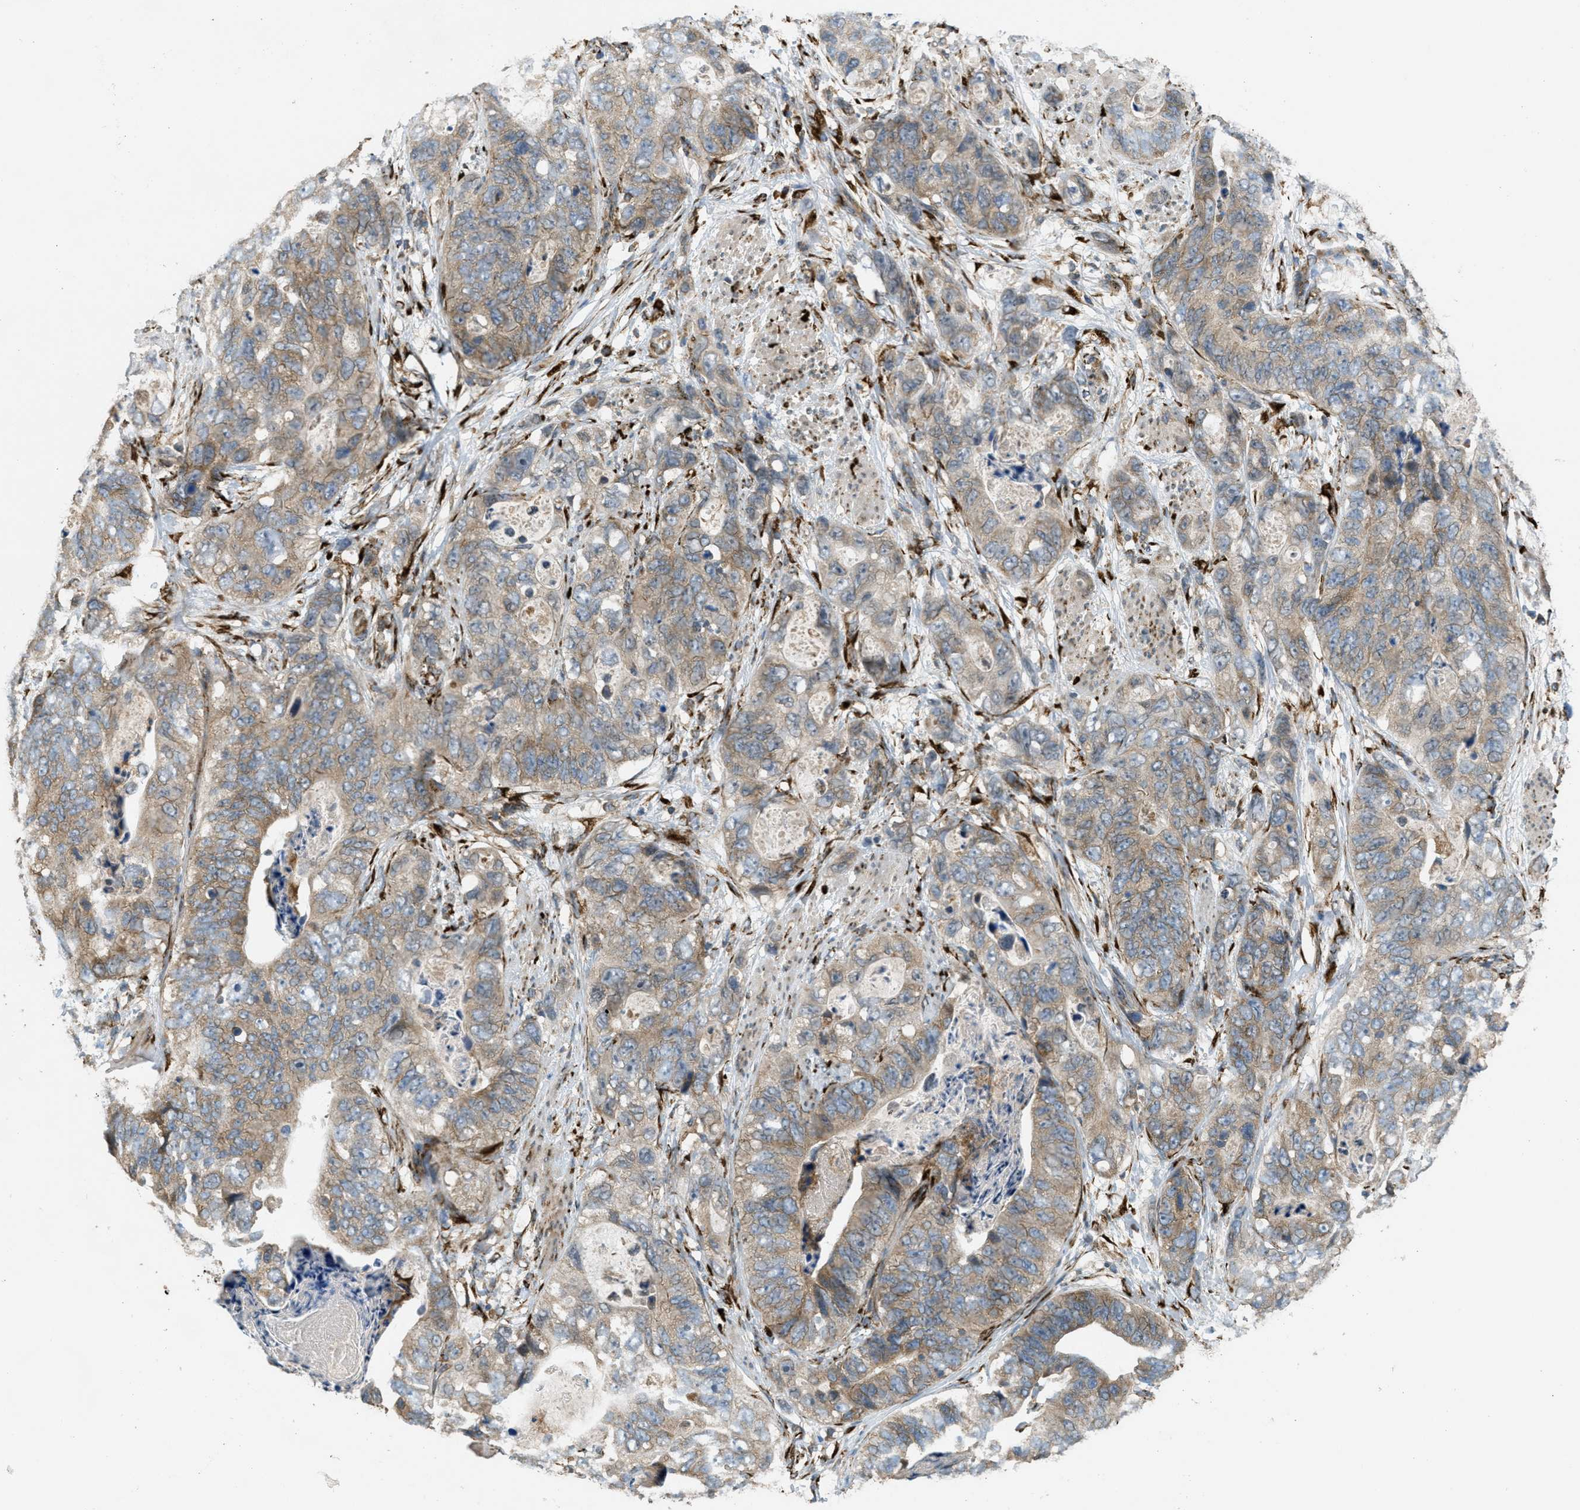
{"staining": {"intensity": "weak", "quantity": ">75%", "location": "cytoplasmic/membranous"}, "tissue": "stomach cancer", "cell_type": "Tumor cells", "image_type": "cancer", "snomed": [{"axis": "morphology", "description": "Adenocarcinoma, NOS"}, {"axis": "topography", "description": "Stomach"}], "caption": "Protein expression analysis of stomach cancer shows weak cytoplasmic/membranous staining in about >75% of tumor cells. (DAB IHC with brightfield microscopy, high magnification).", "gene": "PCDH18", "patient": {"sex": "female", "age": 89}}